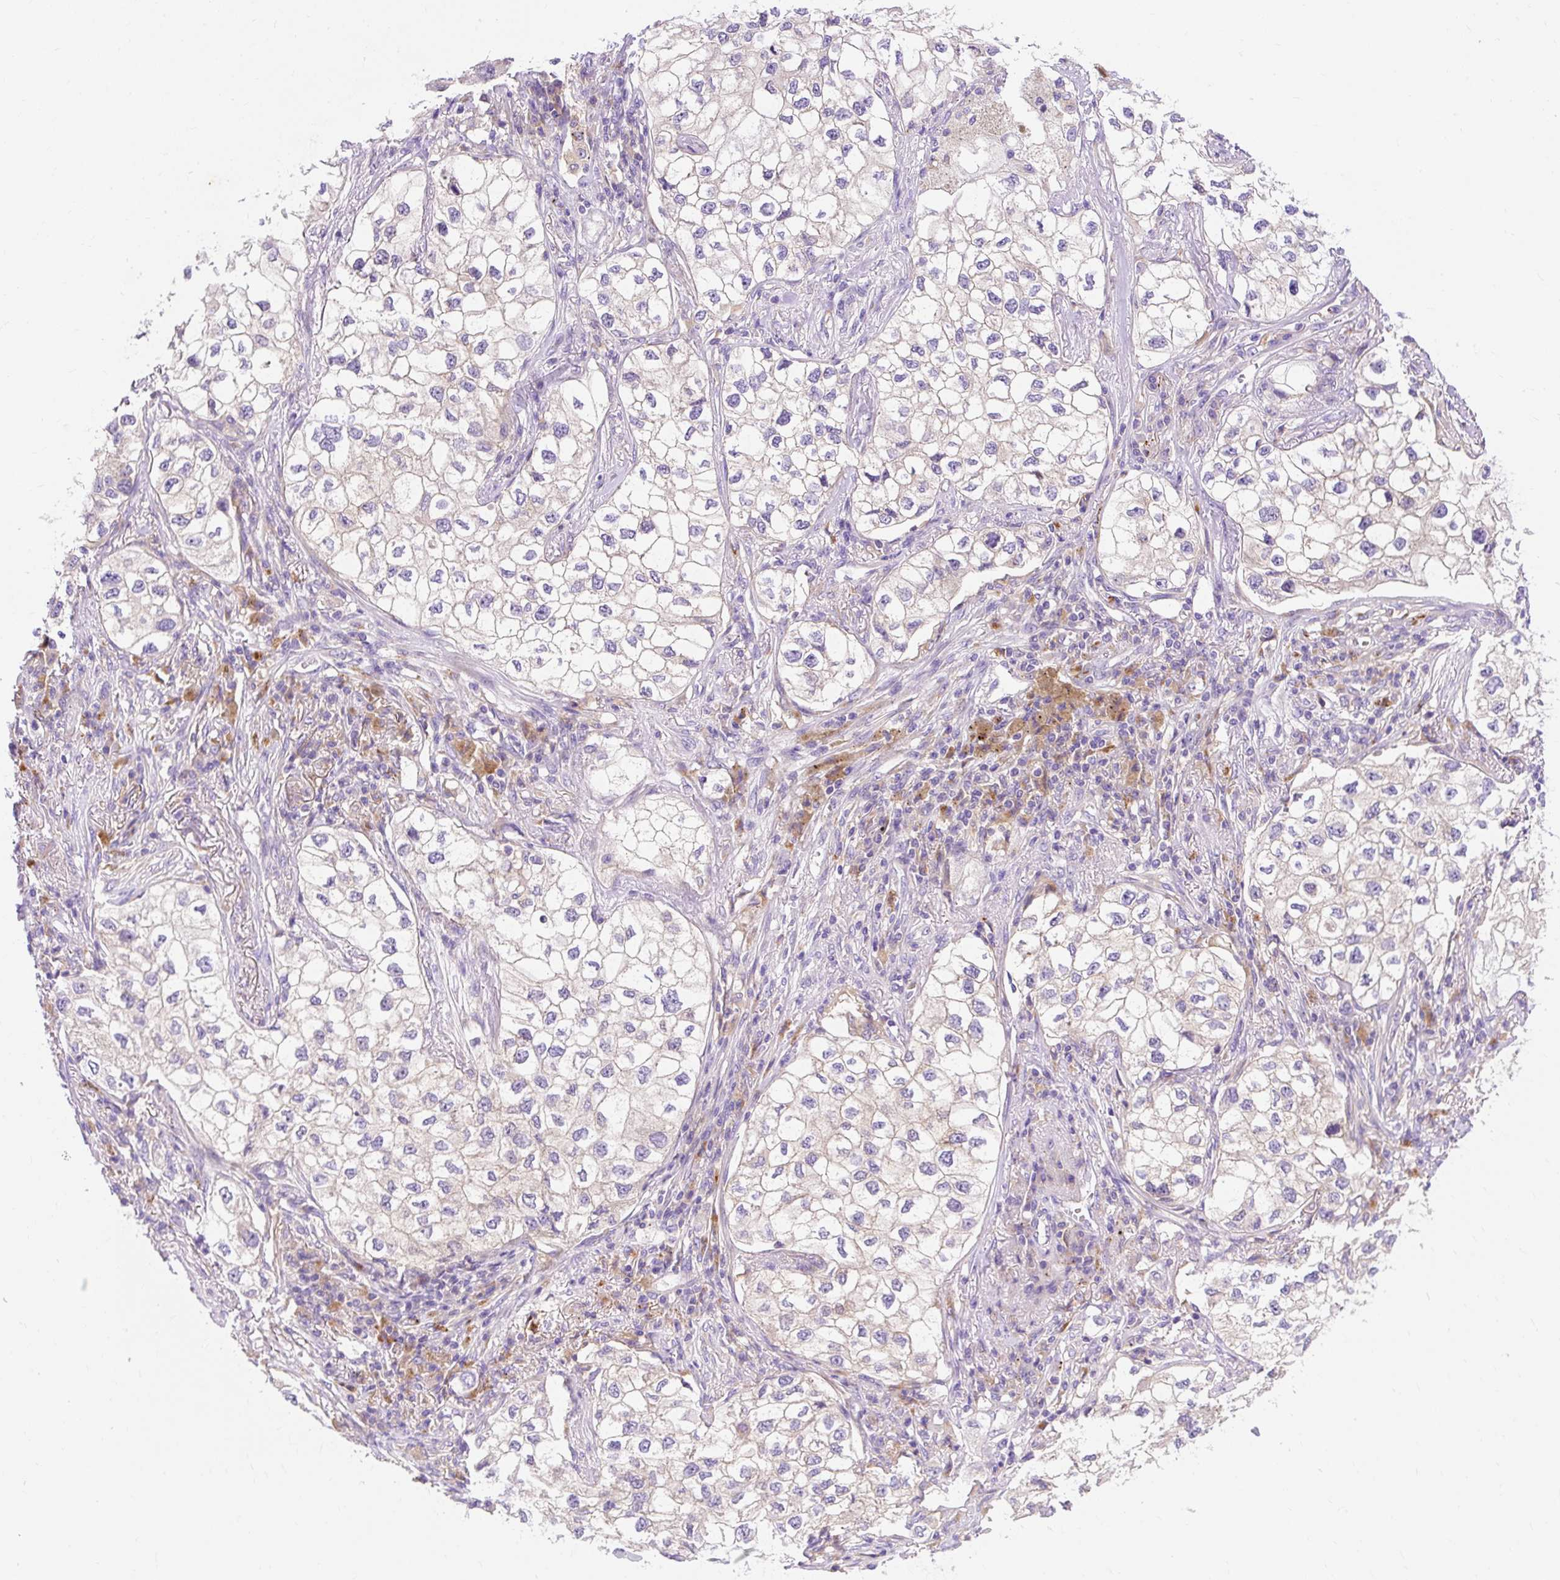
{"staining": {"intensity": "negative", "quantity": "none", "location": "none"}, "tissue": "lung cancer", "cell_type": "Tumor cells", "image_type": "cancer", "snomed": [{"axis": "morphology", "description": "Adenocarcinoma, NOS"}, {"axis": "topography", "description": "Lung"}], "caption": "IHC micrograph of human adenocarcinoma (lung) stained for a protein (brown), which demonstrates no staining in tumor cells.", "gene": "OR4K15", "patient": {"sex": "male", "age": 63}}